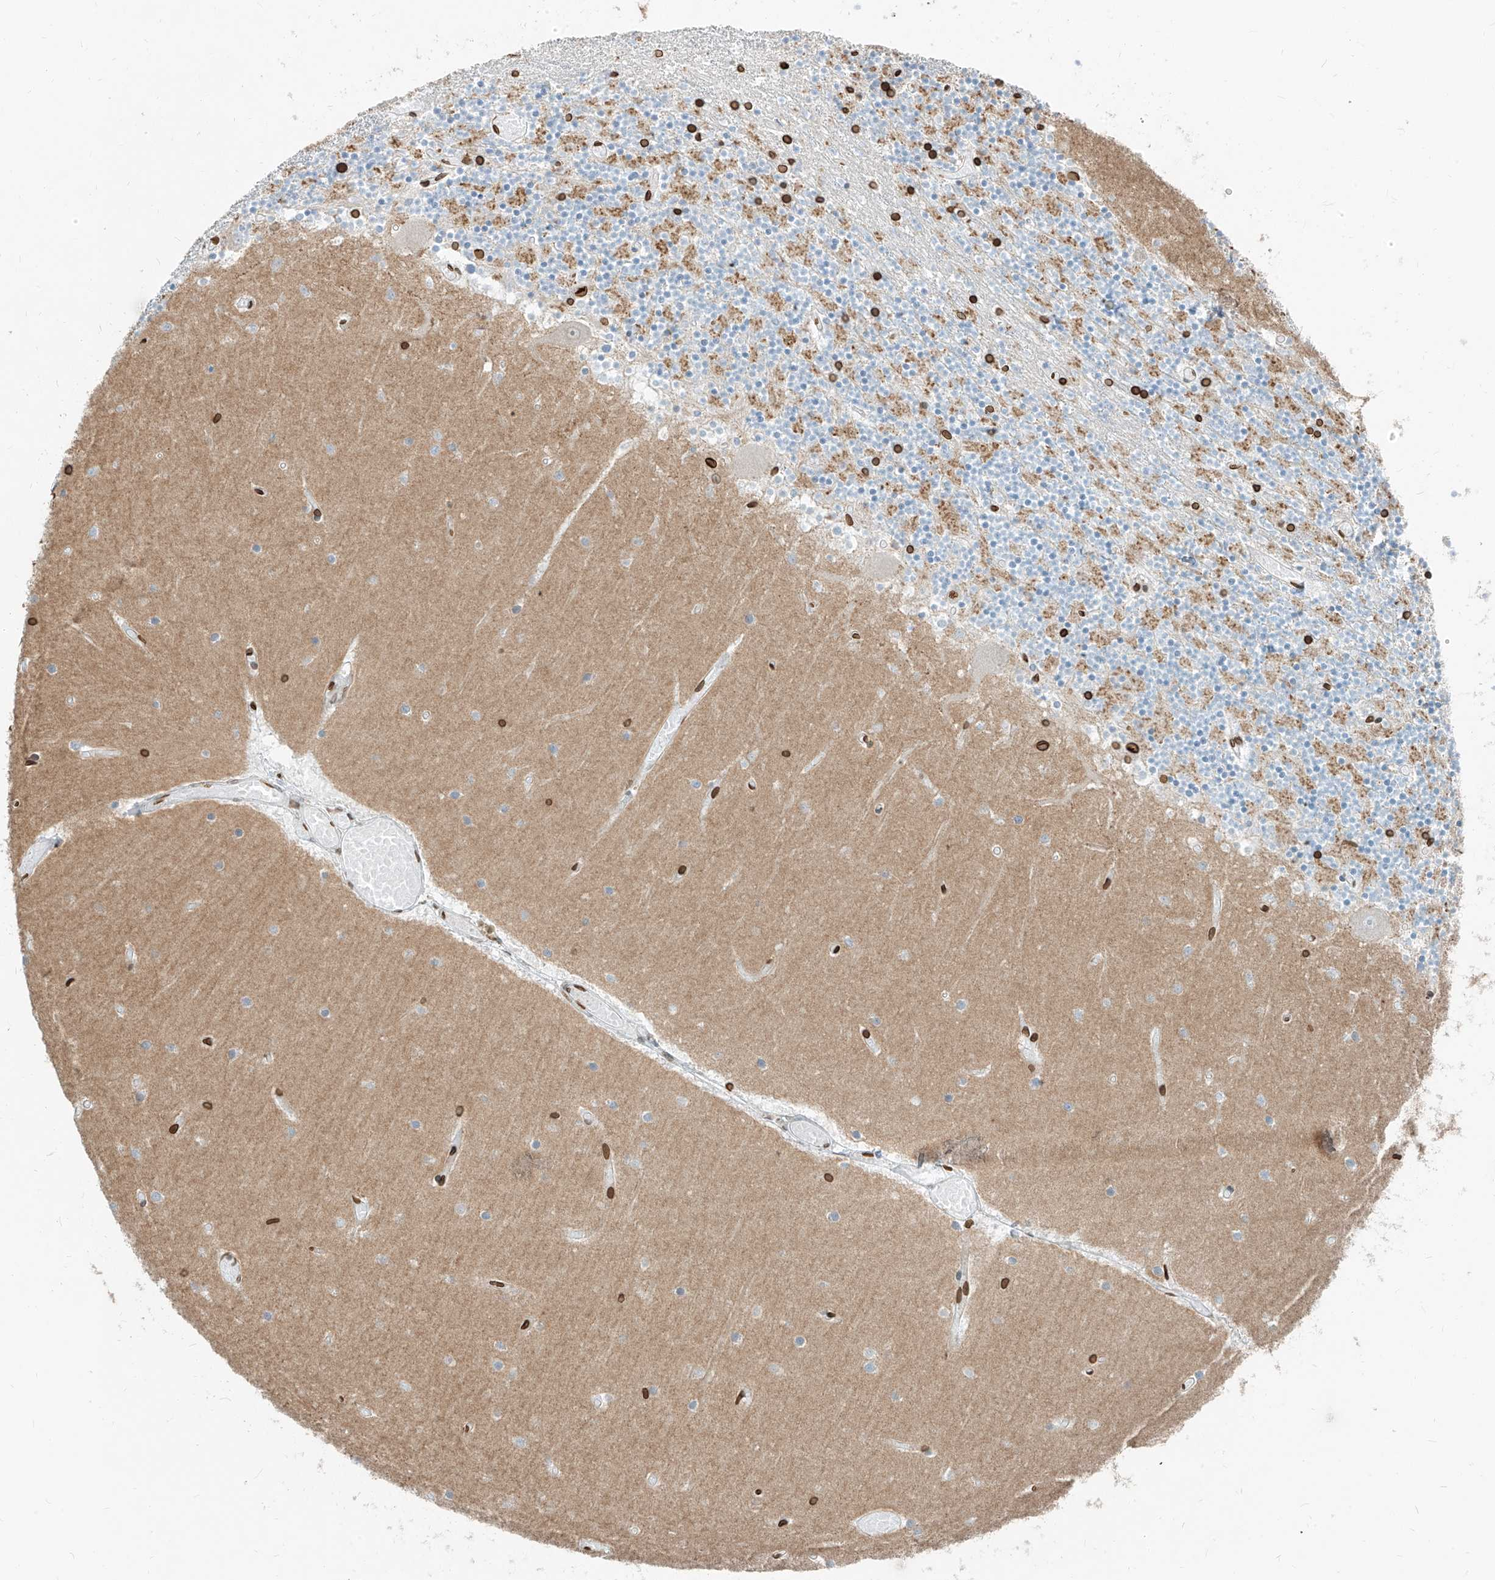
{"staining": {"intensity": "moderate", "quantity": "25%-75%", "location": "cytoplasmic/membranous,nuclear"}, "tissue": "cerebellum", "cell_type": "Cells in granular layer", "image_type": "normal", "snomed": [{"axis": "morphology", "description": "Normal tissue, NOS"}, {"axis": "topography", "description": "Cerebellum"}], "caption": "This photomicrograph shows normal cerebellum stained with immunohistochemistry (IHC) to label a protein in brown. The cytoplasmic/membranous,nuclear of cells in granular layer show moderate positivity for the protein. Nuclei are counter-stained blue.", "gene": "SAMD15", "patient": {"sex": "female", "age": 28}}